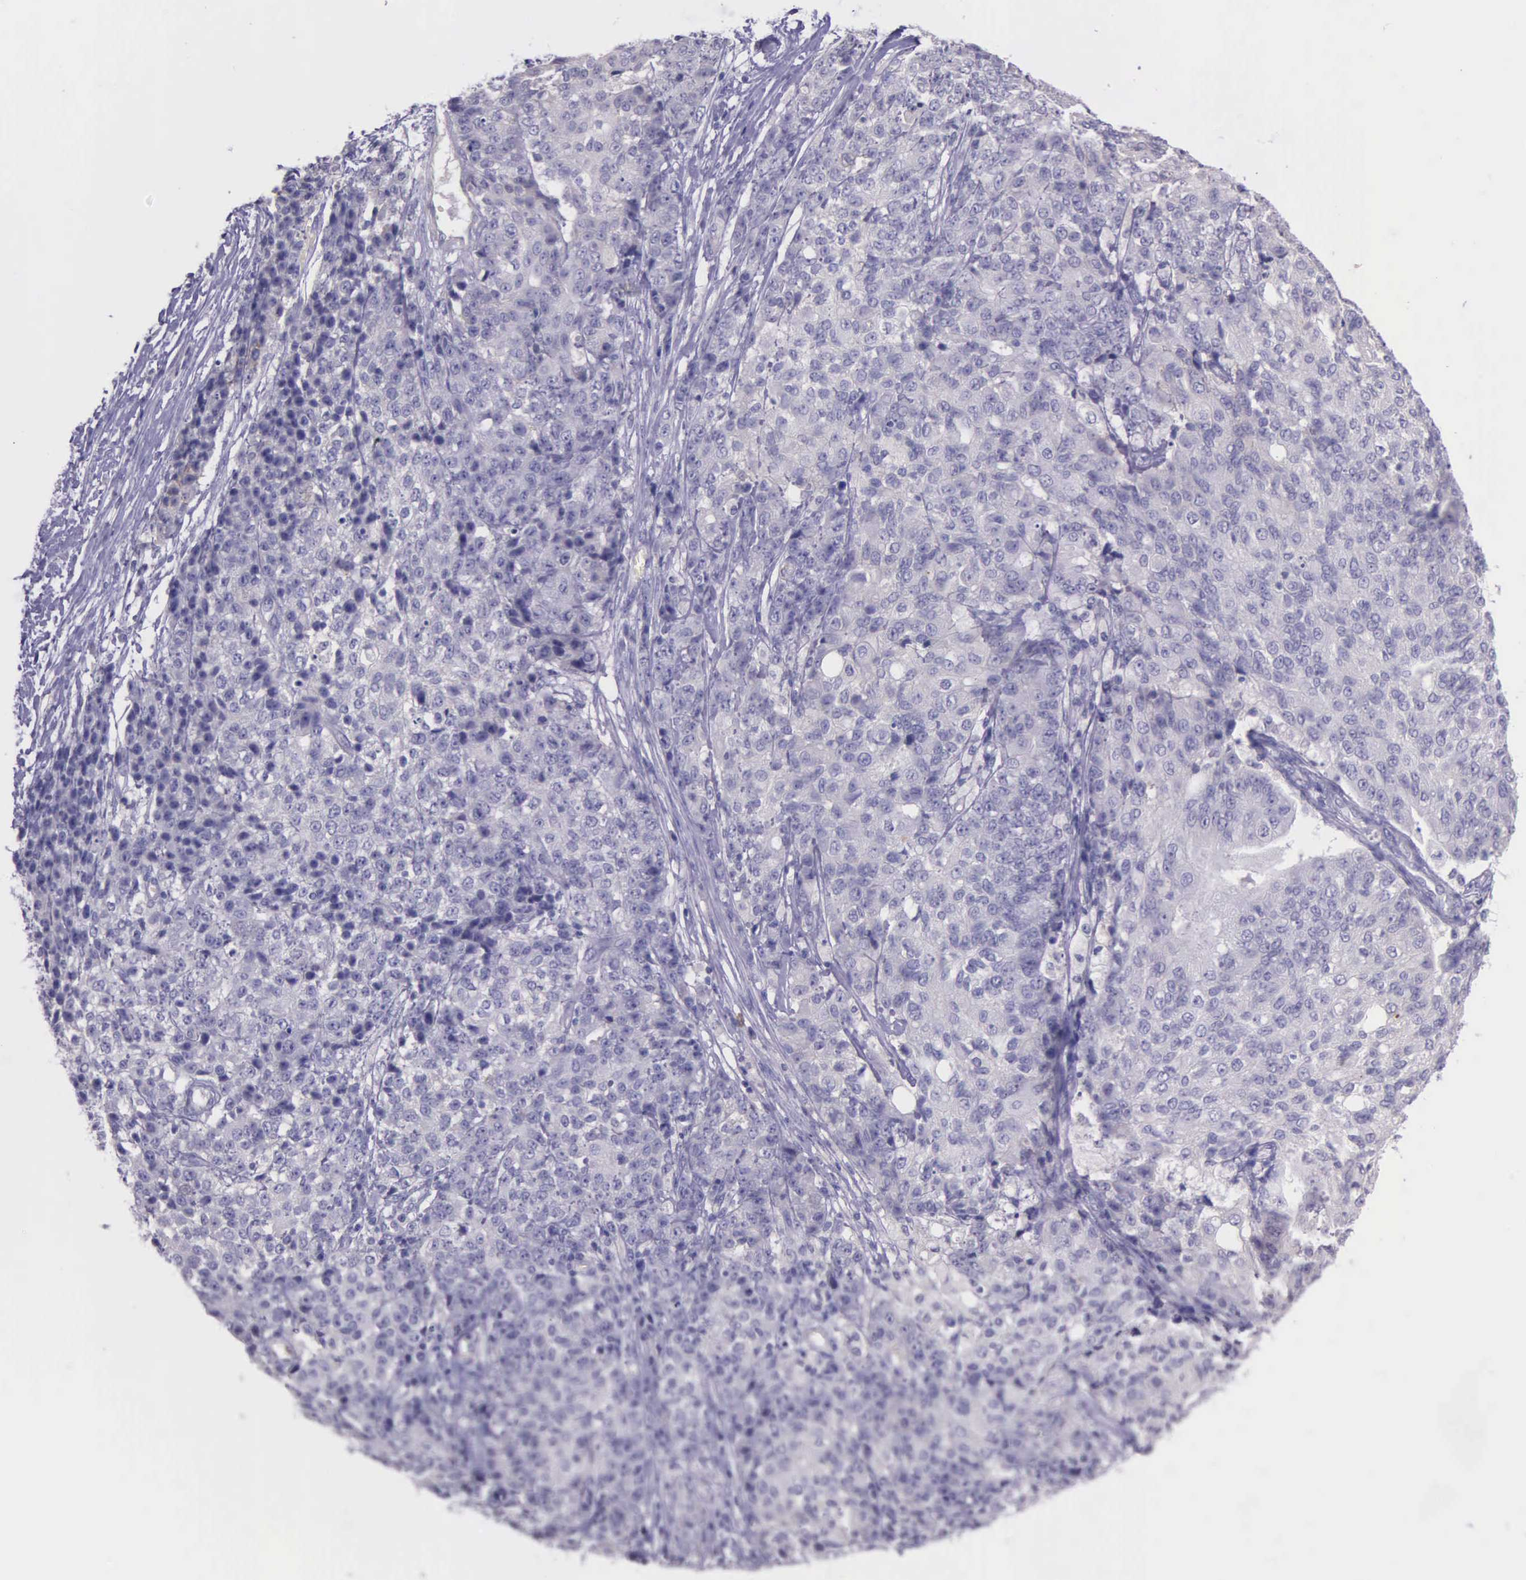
{"staining": {"intensity": "negative", "quantity": "none", "location": "none"}, "tissue": "ovarian cancer", "cell_type": "Tumor cells", "image_type": "cancer", "snomed": [{"axis": "morphology", "description": "Carcinoma, endometroid"}, {"axis": "topography", "description": "Ovary"}], "caption": "This is an immunohistochemistry micrograph of human ovarian cancer. There is no staining in tumor cells.", "gene": "THSD7A", "patient": {"sex": "female", "age": 42}}